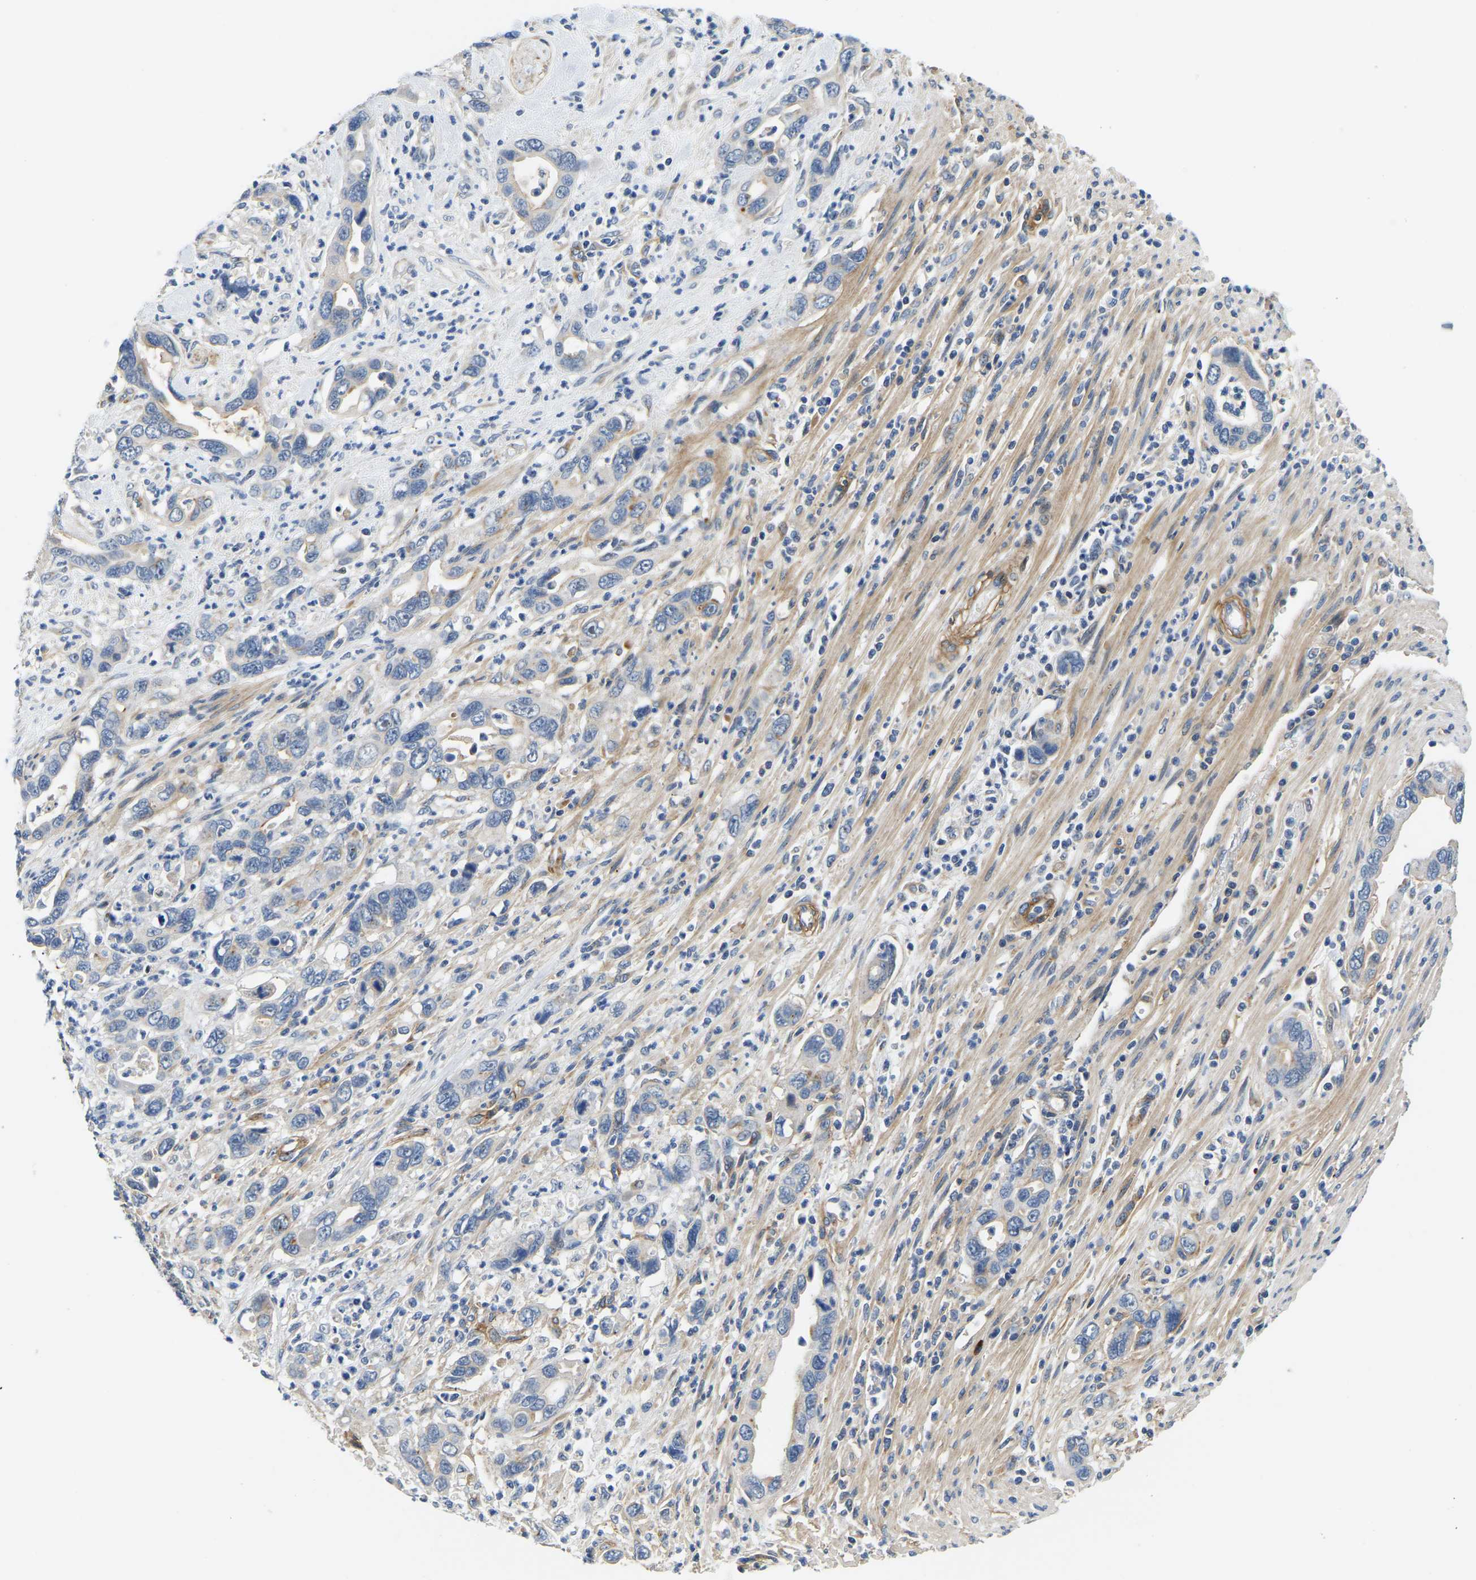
{"staining": {"intensity": "negative", "quantity": "none", "location": "none"}, "tissue": "pancreatic cancer", "cell_type": "Tumor cells", "image_type": "cancer", "snomed": [{"axis": "morphology", "description": "Adenocarcinoma, NOS"}, {"axis": "topography", "description": "Pancreas"}], "caption": "Tumor cells show no significant protein expression in pancreatic cancer.", "gene": "LIAS", "patient": {"sex": "female", "age": 70}}